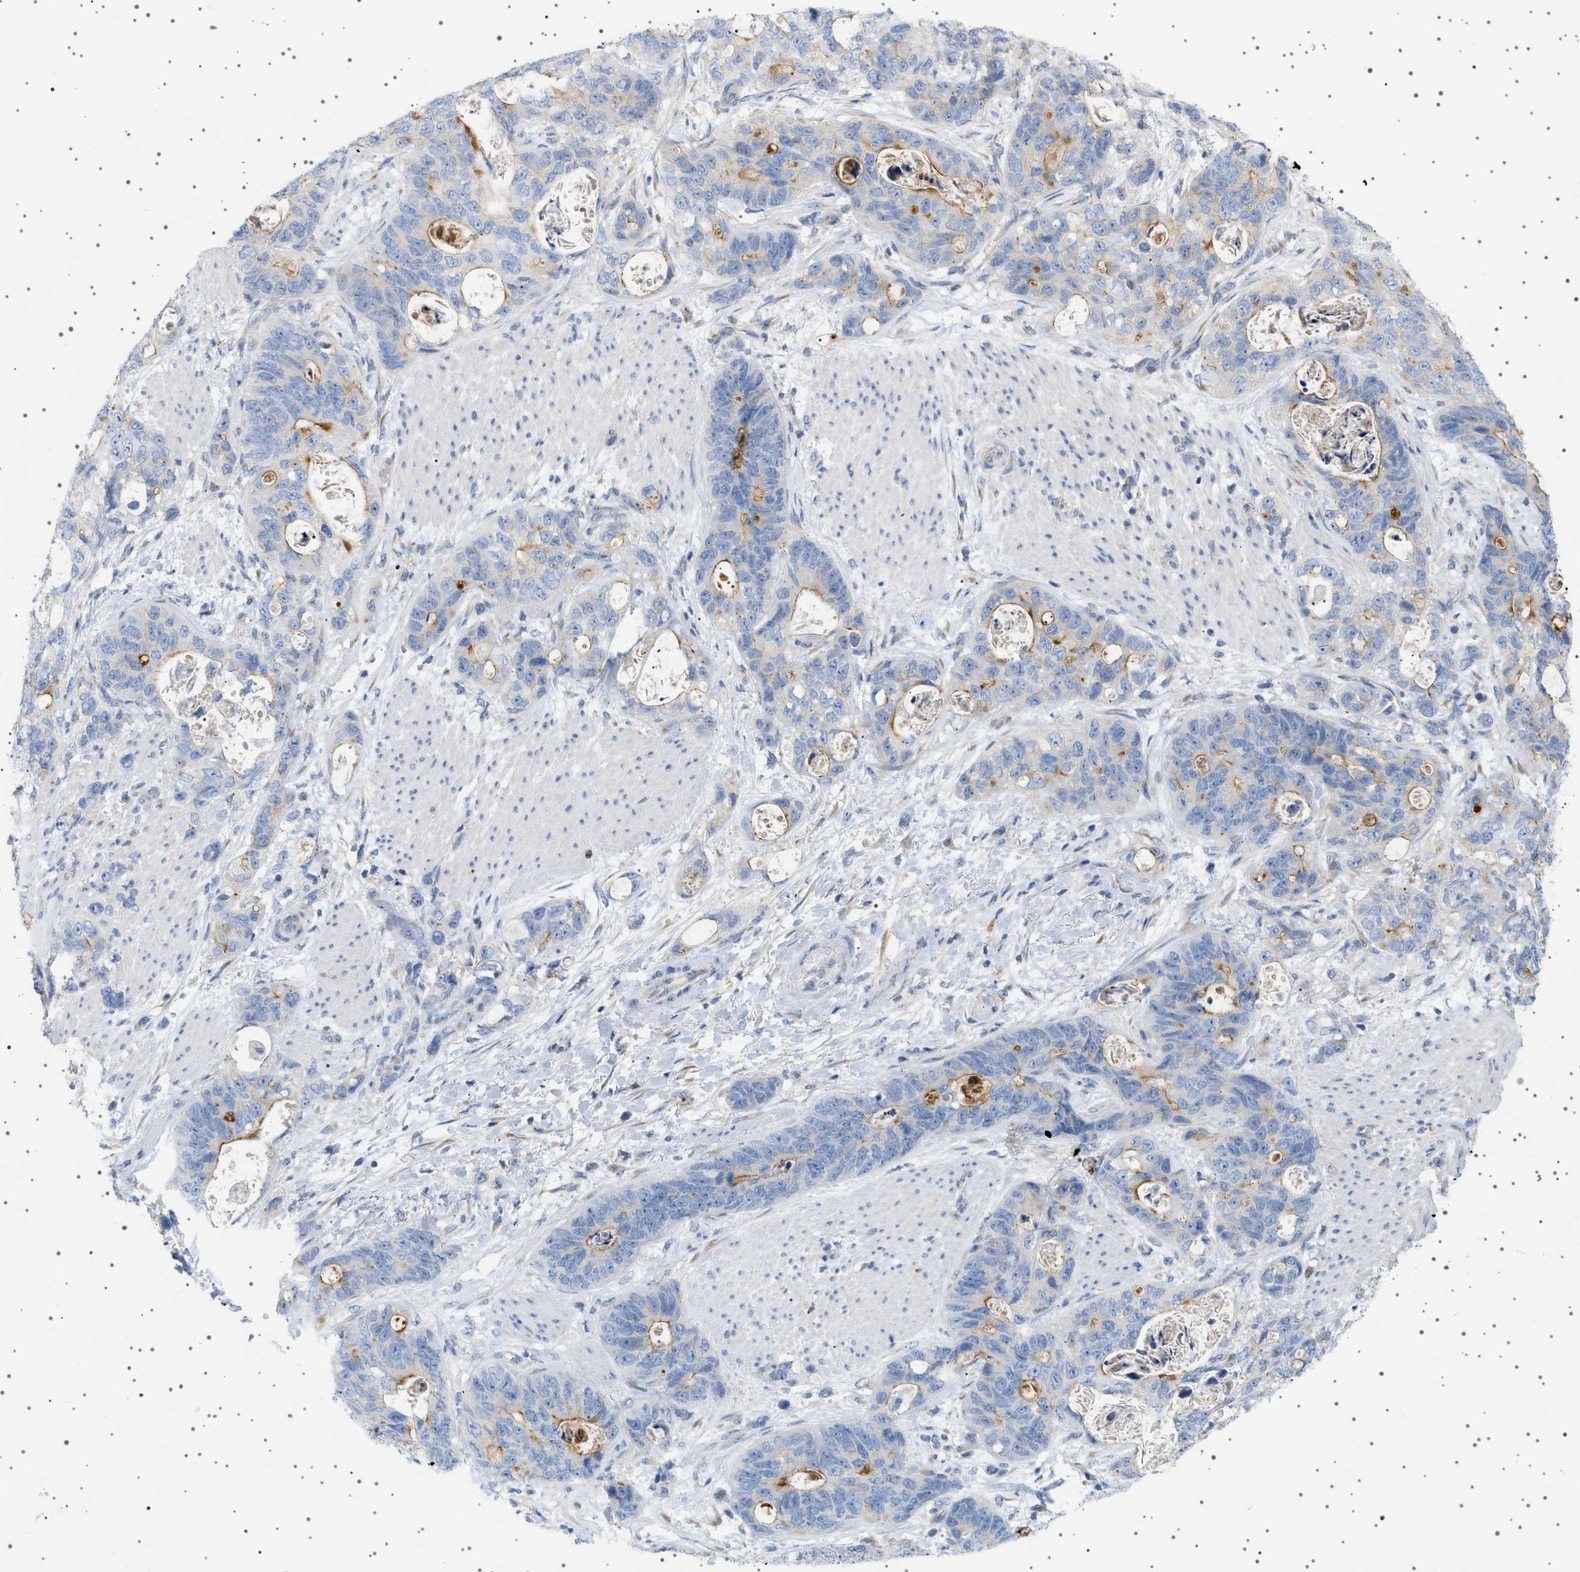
{"staining": {"intensity": "moderate", "quantity": "<25%", "location": "cytoplasmic/membranous"}, "tissue": "stomach cancer", "cell_type": "Tumor cells", "image_type": "cancer", "snomed": [{"axis": "morphology", "description": "Normal tissue, NOS"}, {"axis": "morphology", "description": "Adenocarcinoma, NOS"}, {"axis": "topography", "description": "Stomach"}], "caption": "Brown immunohistochemical staining in adenocarcinoma (stomach) displays moderate cytoplasmic/membranous staining in about <25% of tumor cells.", "gene": "ADCY10", "patient": {"sex": "female", "age": 89}}